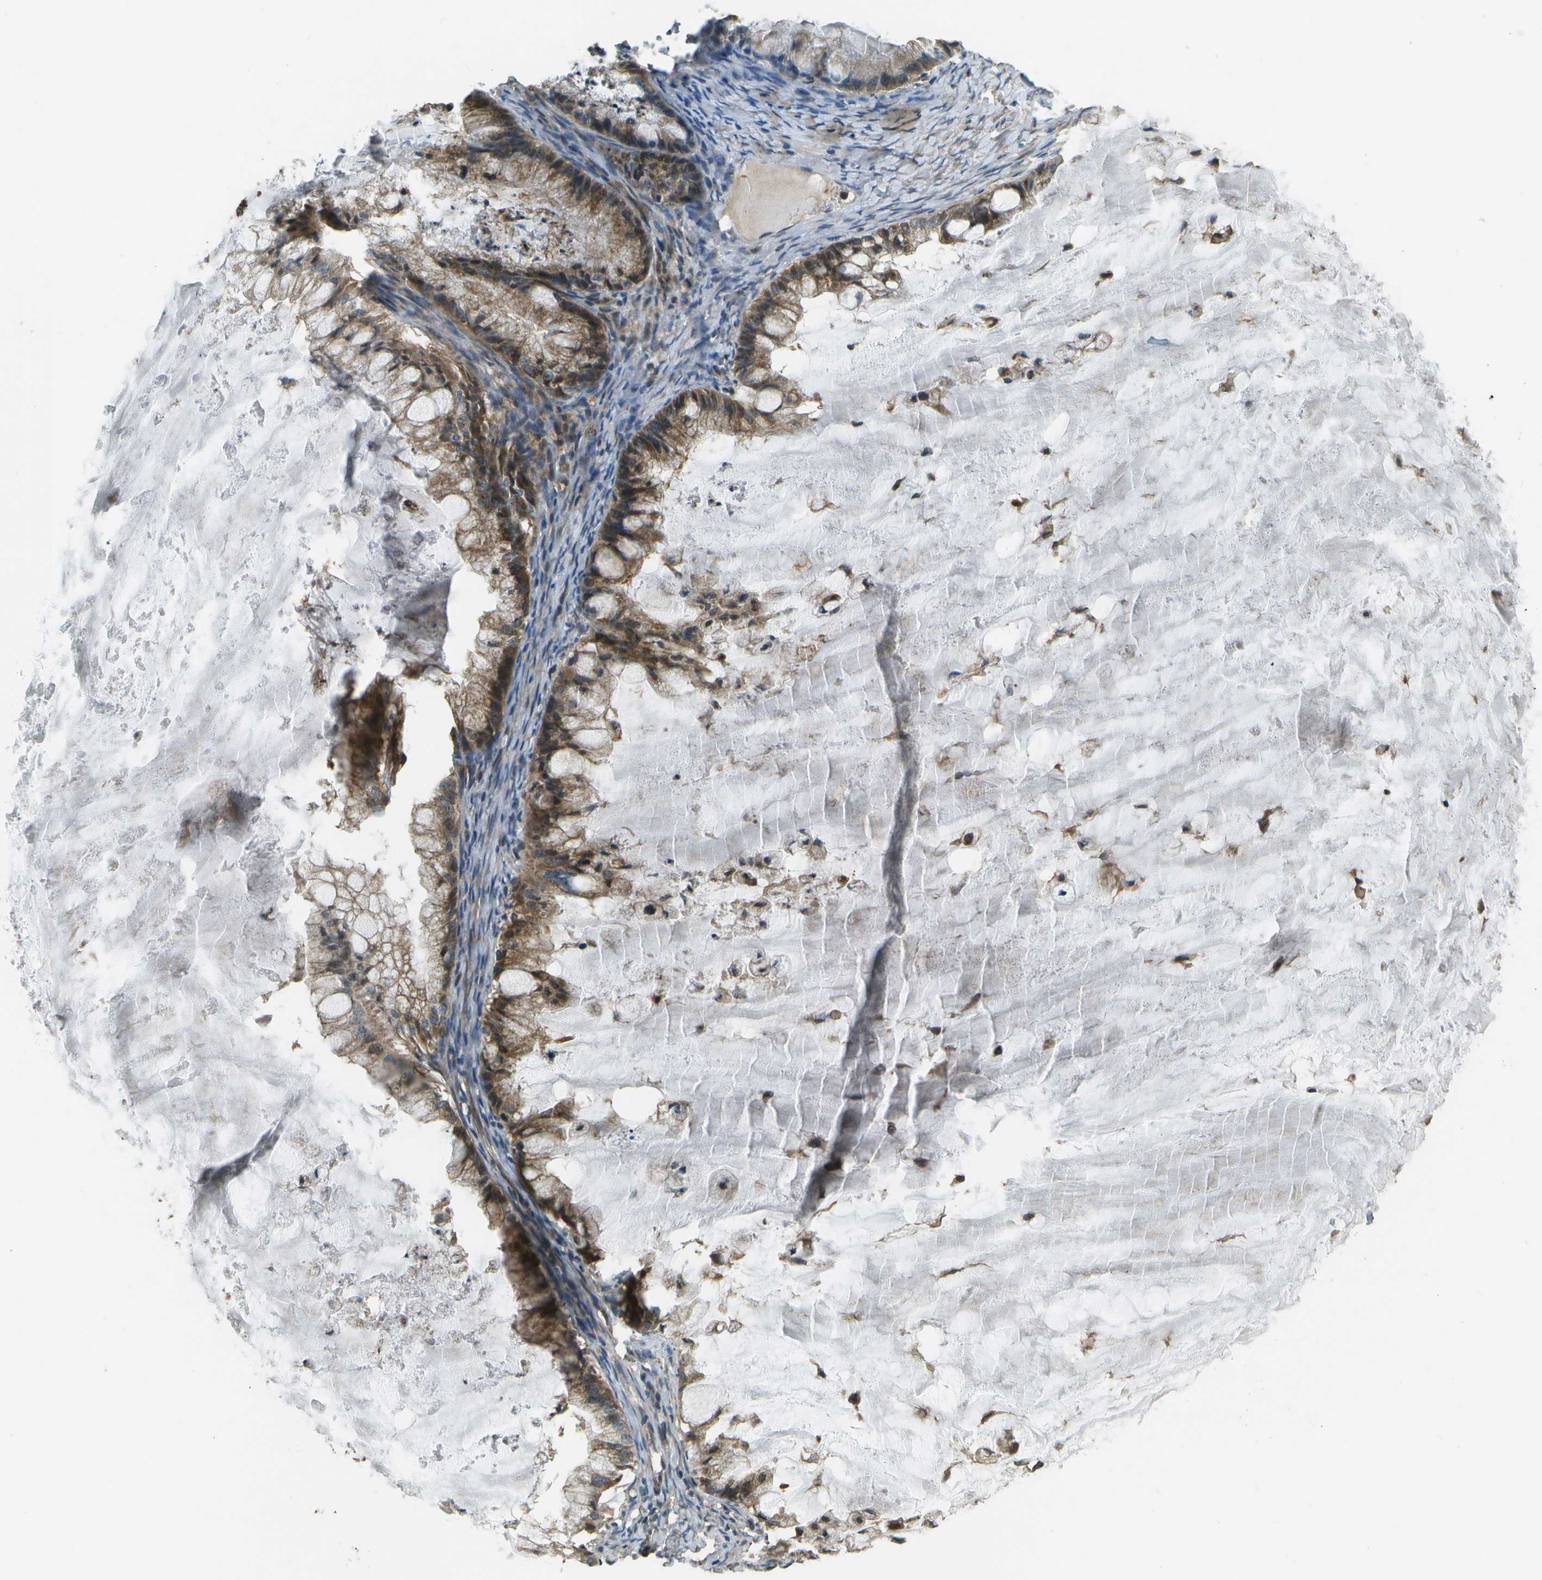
{"staining": {"intensity": "moderate", "quantity": ">75%", "location": "cytoplasmic/membranous"}, "tissue": "ovarian cancer", "cell_type": "Tumor cells", "image_type": "cancer", "snomed": [{"axis": "morphology", "description": "Cystadenocarcinoma, mucinous, NOS"}, {"axis": "topography", "description": "Ovary"}], "caption": "A brown stain labels moderate cytoplasmic/membranous expression of a protein in ovarian cancer tumor cells. The protein of interest is stained brown, and the nuclei are stained in blue (DAB IHC with brightfield microscopy, high magnification).", "gene": "PLPBP", "patient": {"sex": "female", "age": 57}}